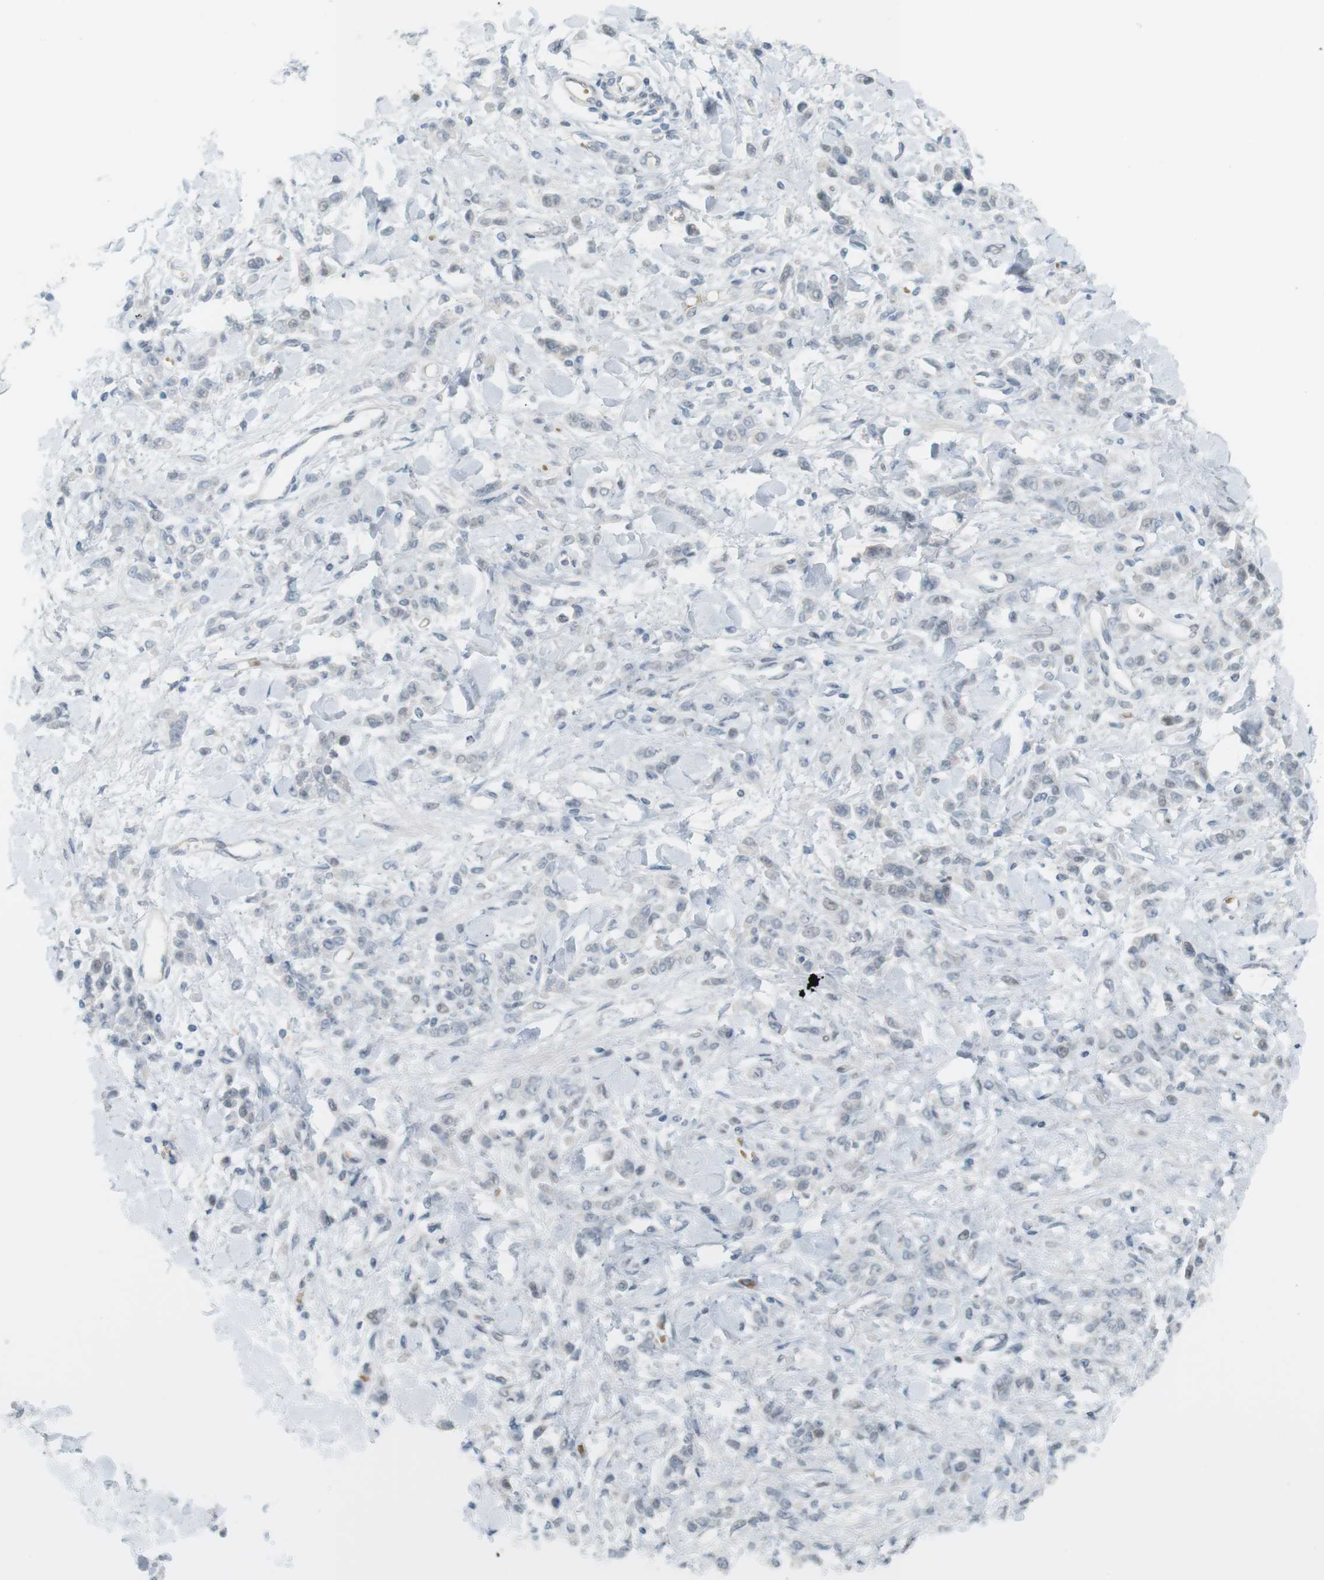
{"staining": {"intensity": "negative", "quantity": "none", "location": "none"}, "tissue": "stomach cancer", "cell_type": "Tumor cells", "image_type": "cancer", "snomed": [{"axis": "morphology", "description": "Normal tissue, NOS"}, {"axis": "morphology", "description": "Adenocarcinoma, NOS"}, {"axis": "topography", "description": "Stomach"}], "caption": "Human adenocarcinoma (stomach) stained for a protein using immunohistochemistry reveals no expression in tumor cells.", "gene": "DMC1", "patient": {"sex": "male", "age": 82}}